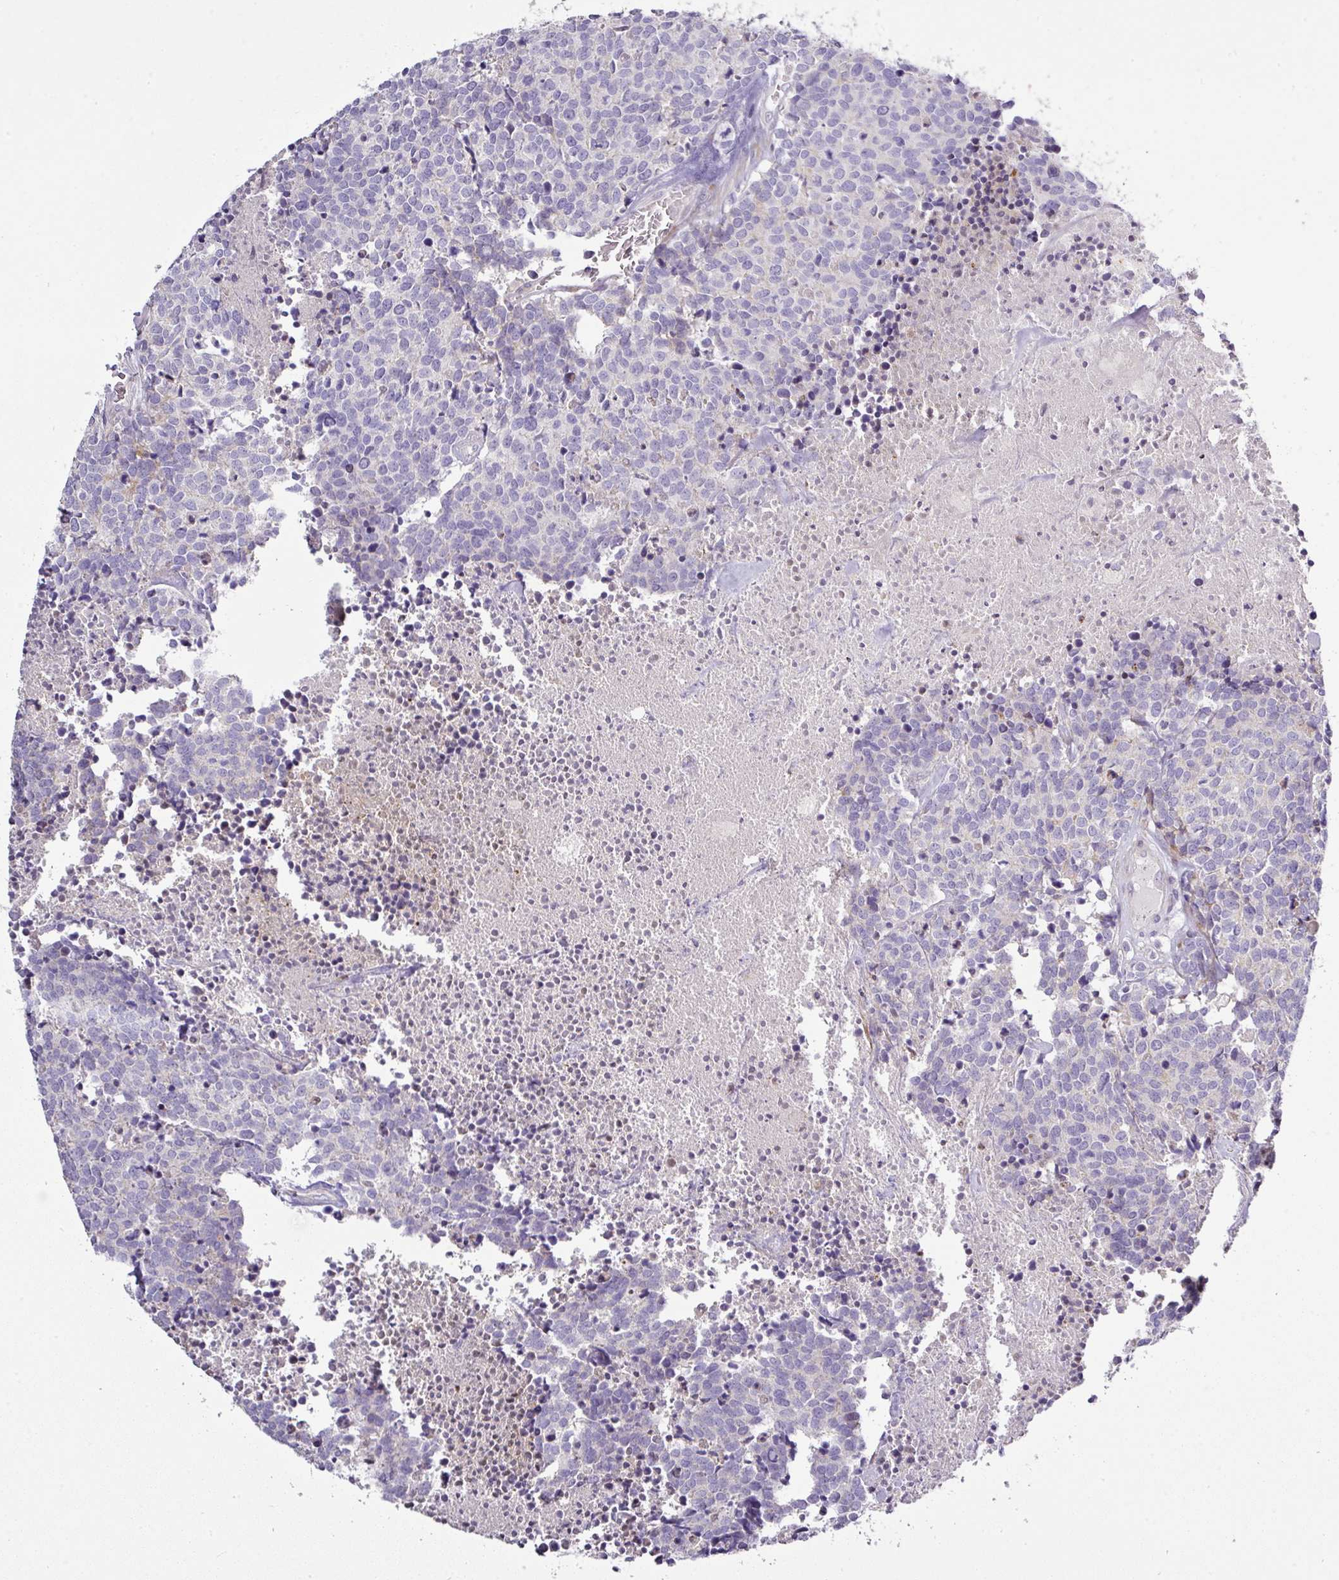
{"staining": {"intensity": "negative", "quantity": "none", "location": "none"}, "tissue": "carcinoid", "cell_type": "Tumor cells", "image_type": "cancer", "snomed": [{"axis": "morphology", "description": "Carcinoid, malignant, NOS"}, {"axis": "topography", "description": "Skin"}], "caption": "The photomicrograph displays no significant staining in tumor cells of malignant carcinoid.", "gene": "ATP6V1F", "patient": {"sex": "female", "age": 79}}